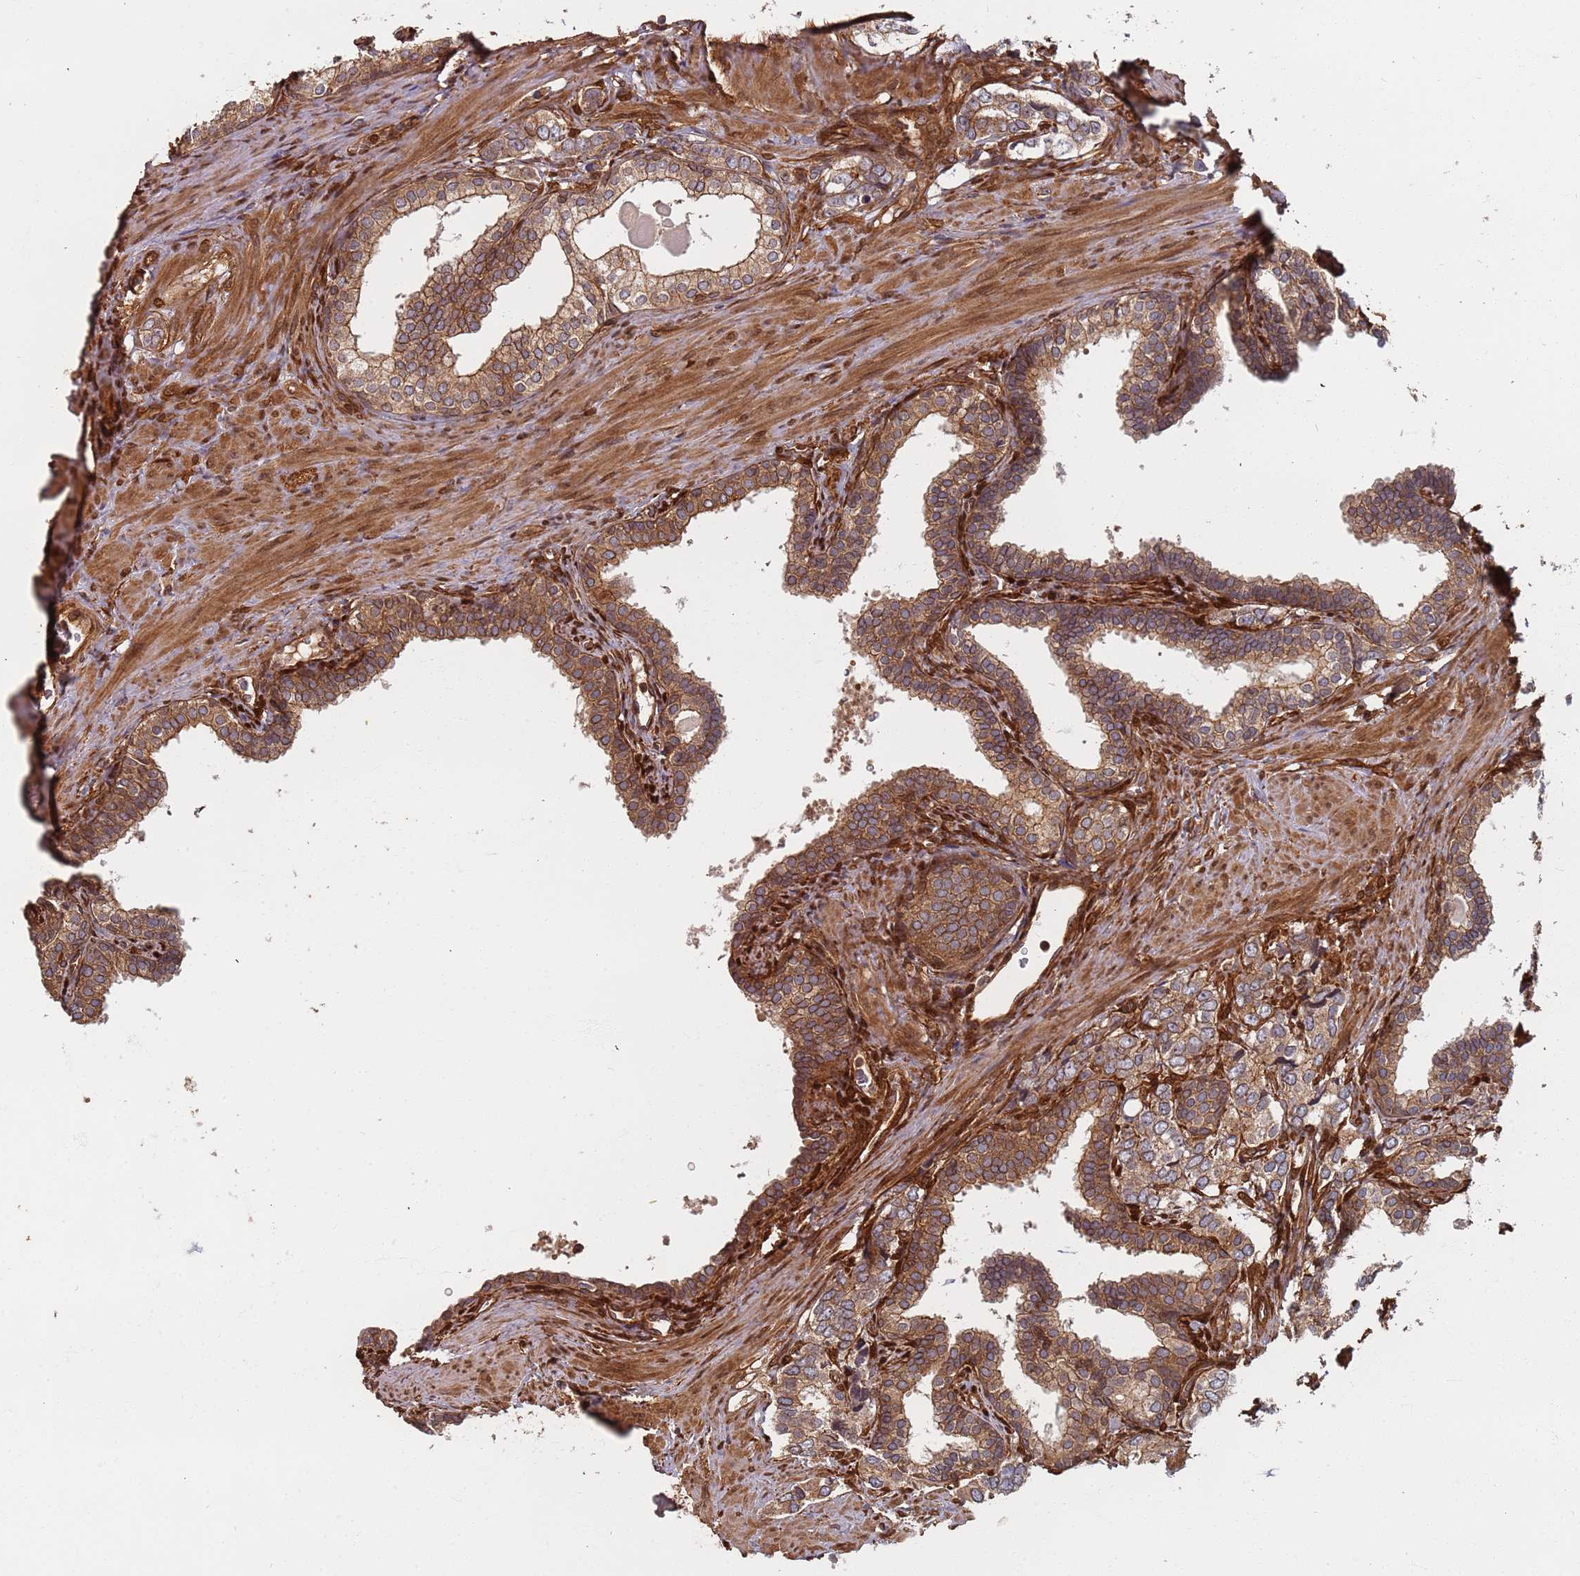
{"staining": {"intensity": "moderate", "quantity": ">75%", "location": "cytoplasmic/membranous"}, "tissue": "prostate cancer", "cell_type": "Tumor cells", "image_type": "cancer", "snomed": [{"axis": "morphology", "description": "Adenocarcinoma, High grade"}, {"axis": "topography", "description": "Prostate"}], "caption": "Prostate cancer (adenocarcinoma (high-grade)) stained for a protein (brown) reveals moderate cytoplasmic/membranous positive staining in approximately >75% of tumor cells.", "gene": "SDCCAG8", "patient": {"sex": "male", "age": 66}}